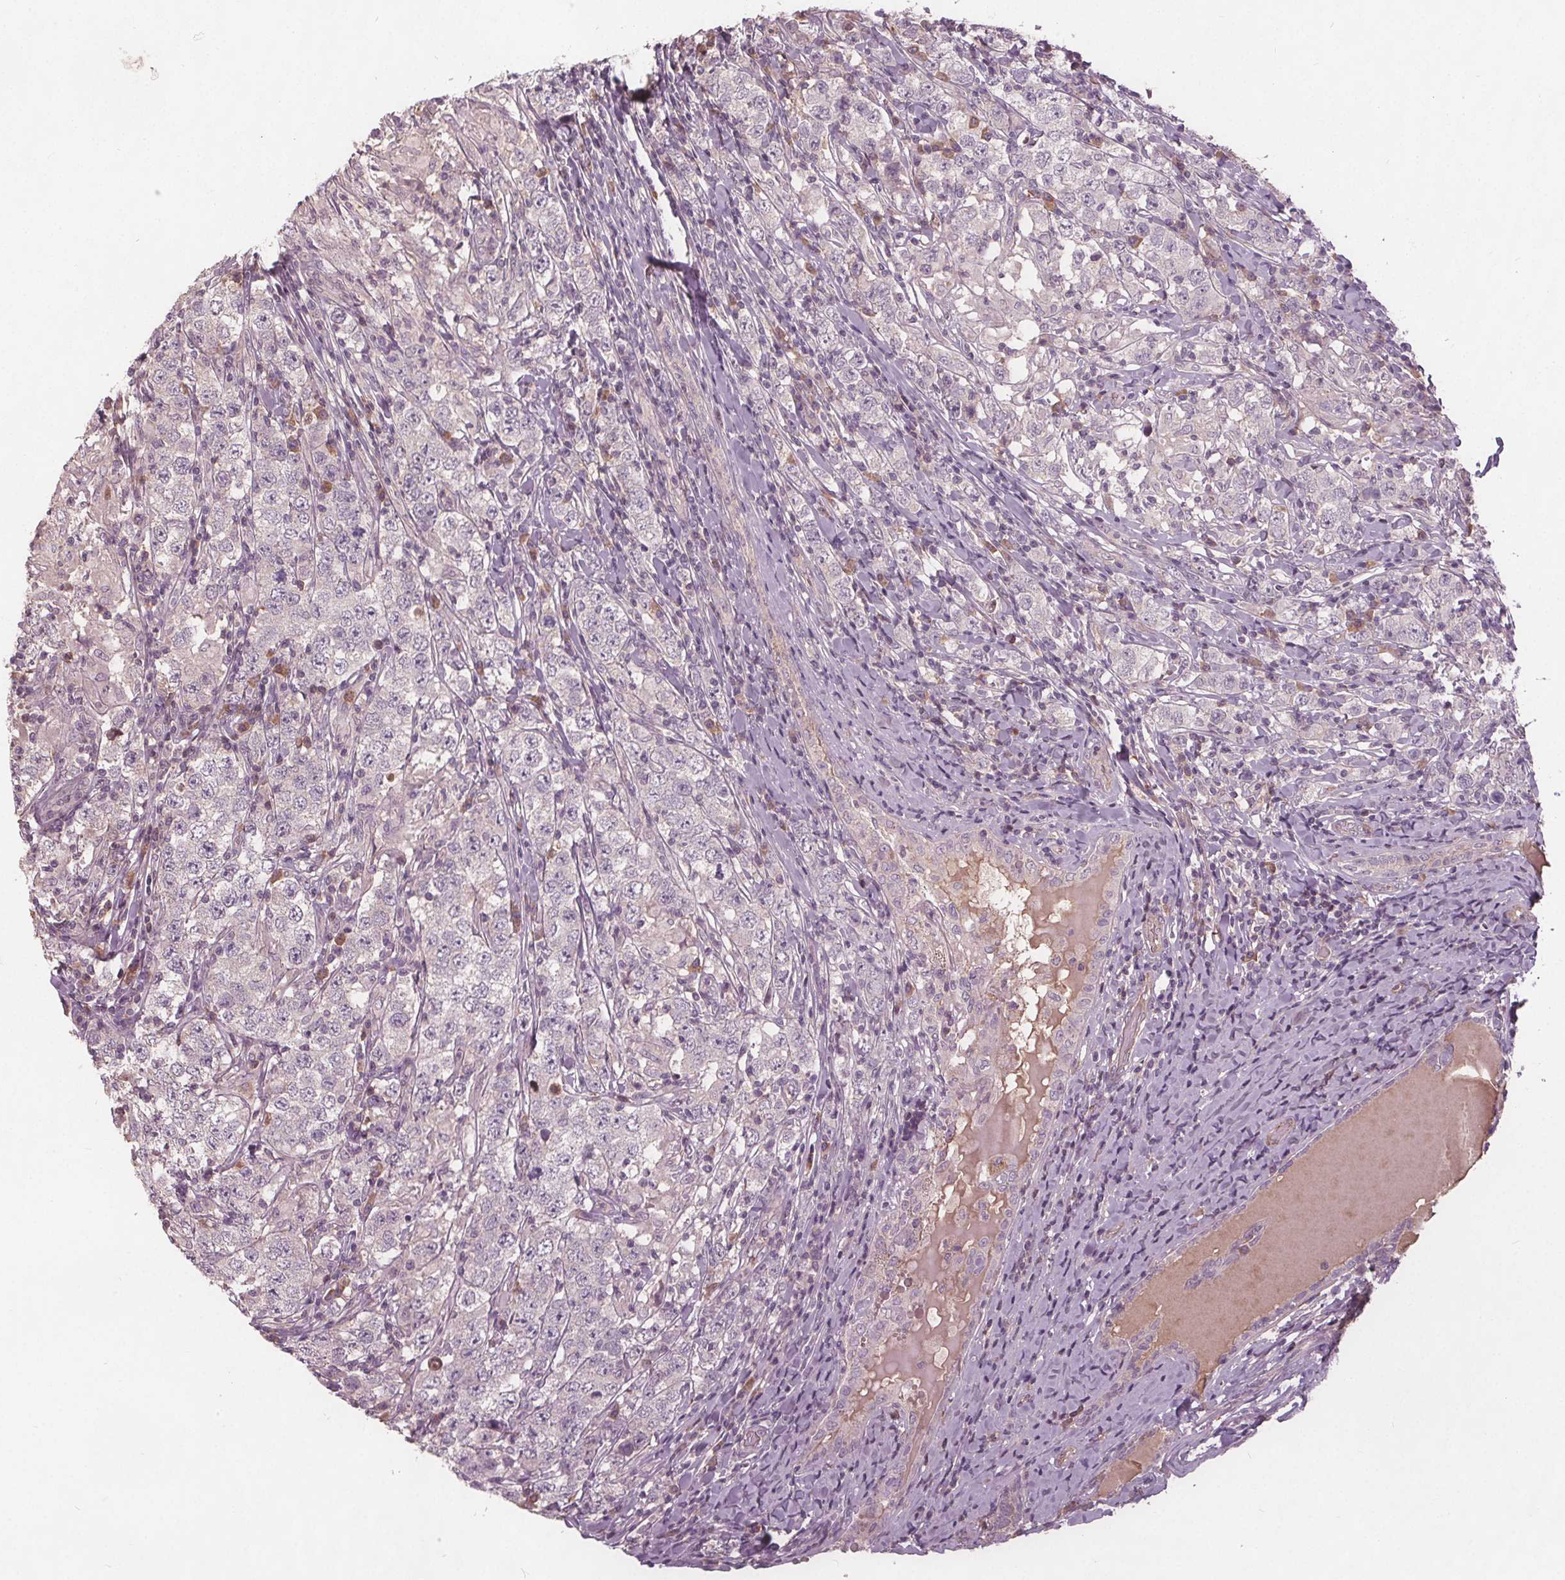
{"staining": {"intensity": "negative", "quantity": "none", "location": "none"}, "tissue": "testis cancer", "cell_type": "Tumor cells", "image_type": "cancer", "snomed": [{"axis": "morphology", "description": "Seminoma, NOS"}, {"axis": "morphology", "description": "Carcinoma, Embryonal, NOS"}, {"axis": "topography", "description": "Testis"}], "caption": "Immunohistochemical staining of human seminoma (testis) shows no significant expression in tumor cells. The staining is performed using DAB brown chromogen with nuclei counter-stained in using hematoxylin.", "gene": "PDGFD", "patient": {"sex": "male", "age": 41}}